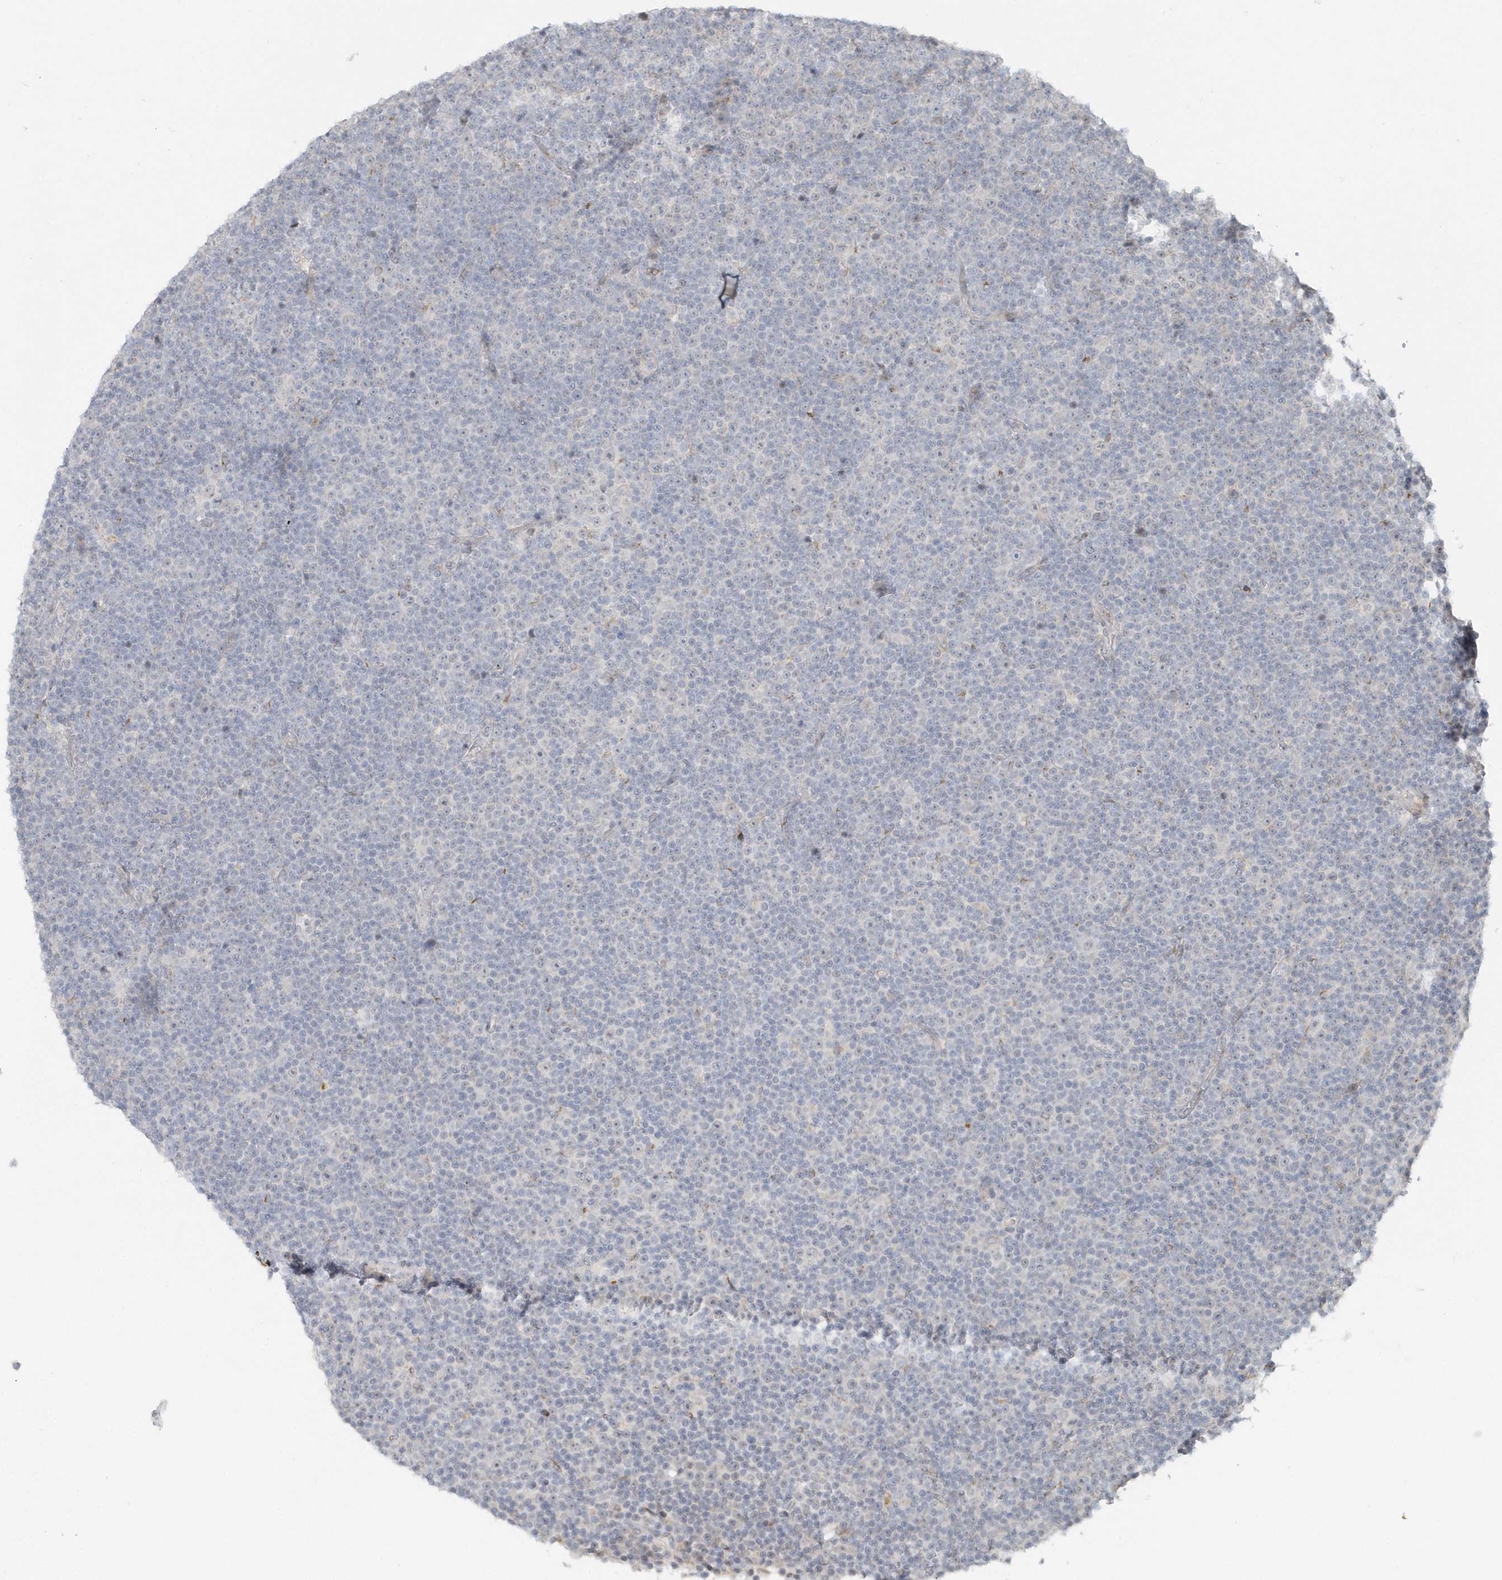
{"staining": {"intensity": "negative", "quantity": "none", "location": "none"}, "tissue": "lymphoma", "cell_type": "Tumor cells", "image_type": "cancer", "snomed": [{"axis": "morphology", "description": "Malignant lymphoma, non-Hodgkin's type, Low grade"}, {"axis": "topography", "description": "Lymph node"}], "caption": "Tumor cells show no significant protein positivity in low-grade malignant lymphoma, non-Hodgkin's type.", "gene": "DHFR", "patient": {"sex": "female", "age": 67}}